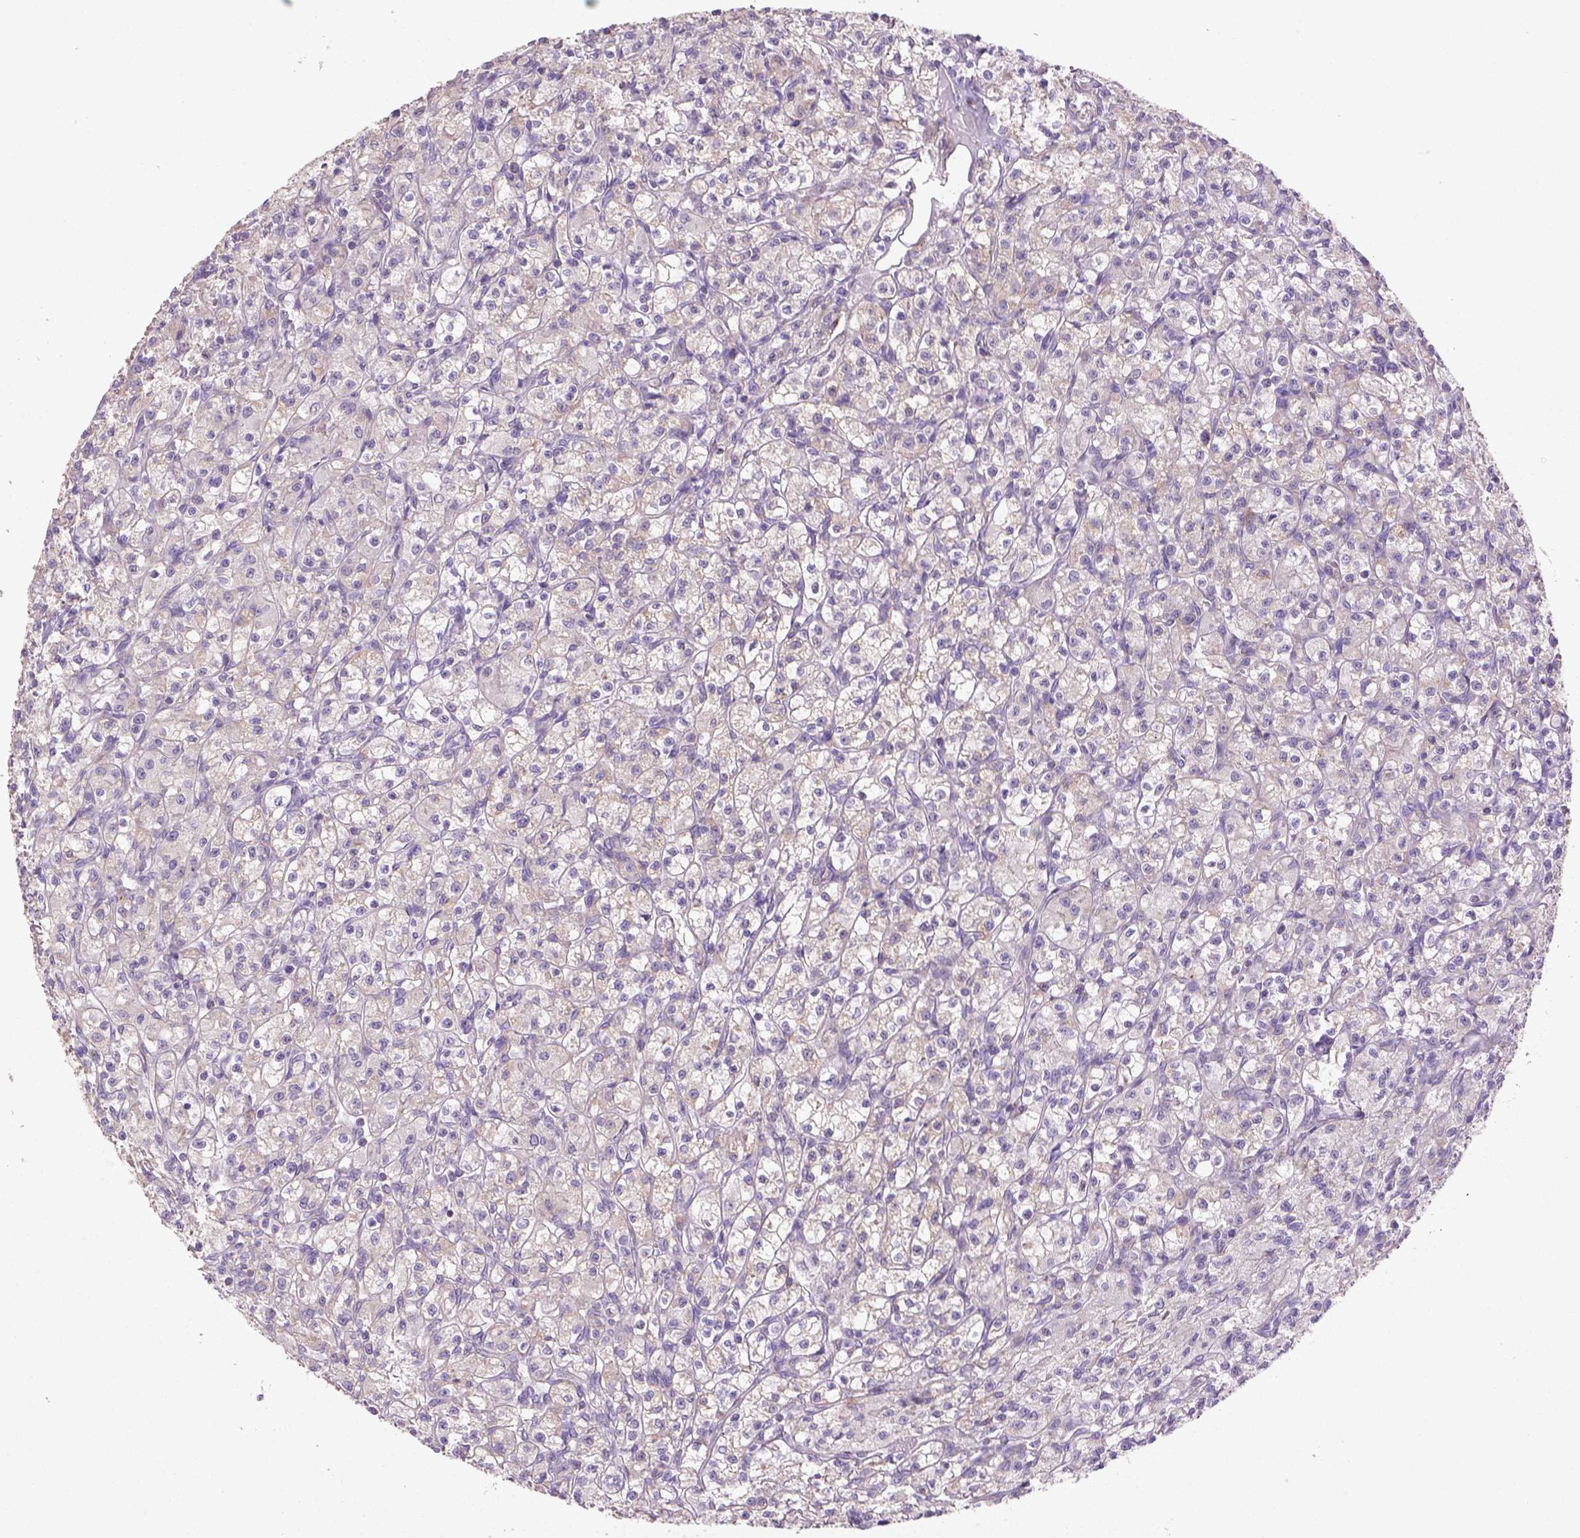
{"staining": {"intensity": "negative", "quantity": "none", "location": "none"}, "tissue": "renal cancer", "cell_type": "Tumor cells", "image_type": "cancer", "snomed": [{"axis": "morphology", "description": "Adenocarcinoma, NOS"}, {"axis": "topography", "description": "Kidney"}], "caption": "Adenocarcinoma (renal) was stained to show a protein in brown. There is no significant expression in tumor cells. Nuclei are stained in blue.", "gene": "HTRA1", "patient": {"sex": "female", "age": 70}}